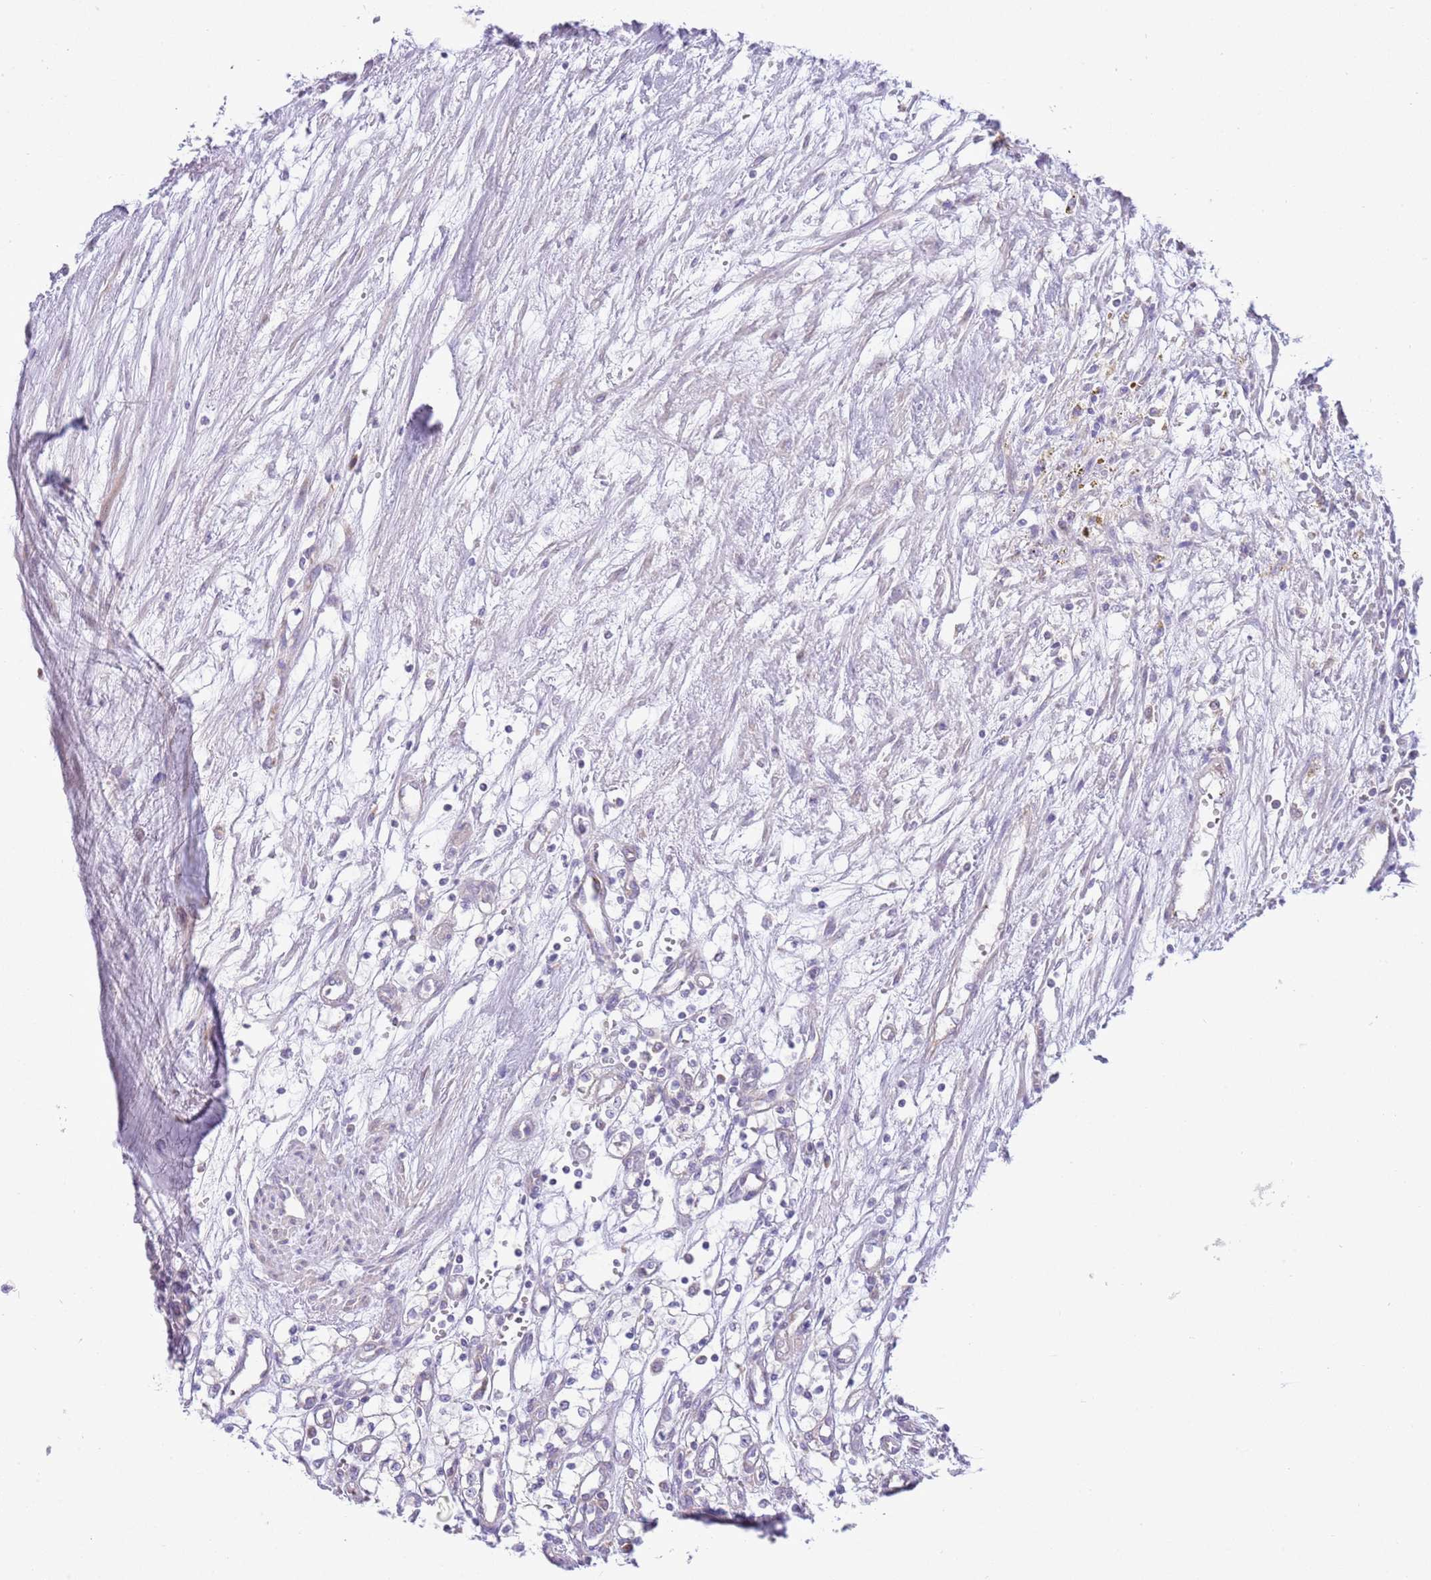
{"staining": {"intensity": "negative", "quantity": "none", "location": "none"}, "tissue": "renal cancer", "cell_type": "Tumor cells", "image_type": "cancer", "snomed": [{"axis": "morphology", "description": "Adenocarcinoma, NOS"}, {"axis": "topography", "description": "Kidney"}], "caption": "Immunohistochemistry (IHC) image of neoplastic tissue: human renal cancer (adenocarcinoma) stained with DAB (3,3'-diaminobenzidine) shows no significant protein expression in tumor cells.", "gene": "OAZ2", "patient": {"sex": "male", "age": 59}}